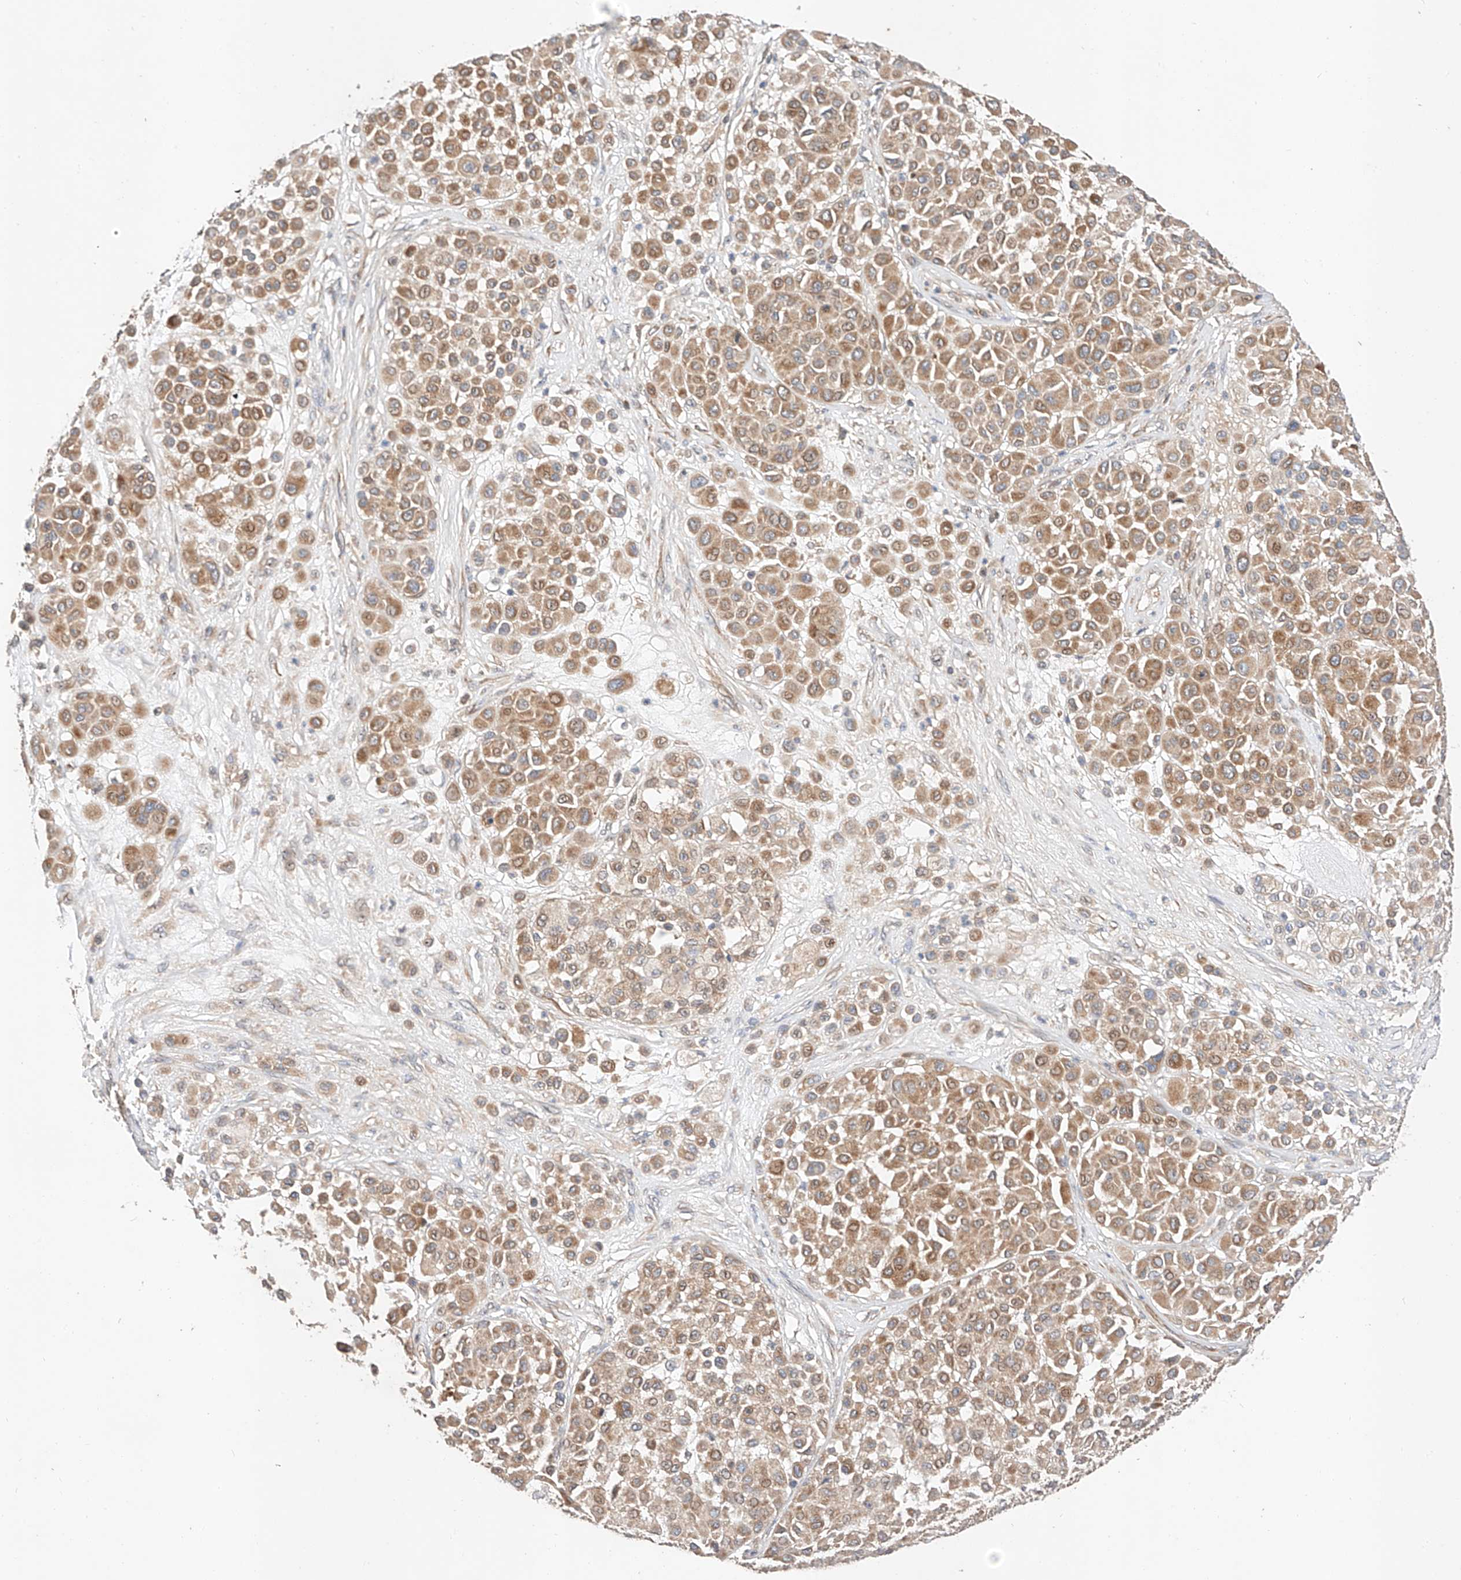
{"staining": {"intensity": "moderate", "quantity": ">75%", "location": "cytoplasmic/membranous"}, "tissue": "melanoma", "cell_type": "Tumor cells", "image_type": "cancer", "snomed": [{"axis": "morphology", "description": "Malignant melanoma, Metastatic site"}, {"axis": "topography", "description": "Soft tissue"}], "caption": "Brown immunohistochemical staining in malignant melanoma (metastatic site) demonstrates moderate cytoplasmic/membranous staining in approximately >75% of tumor cells.", "gene": "RAB23", "patient": {"sex": "male", "age": 41}}